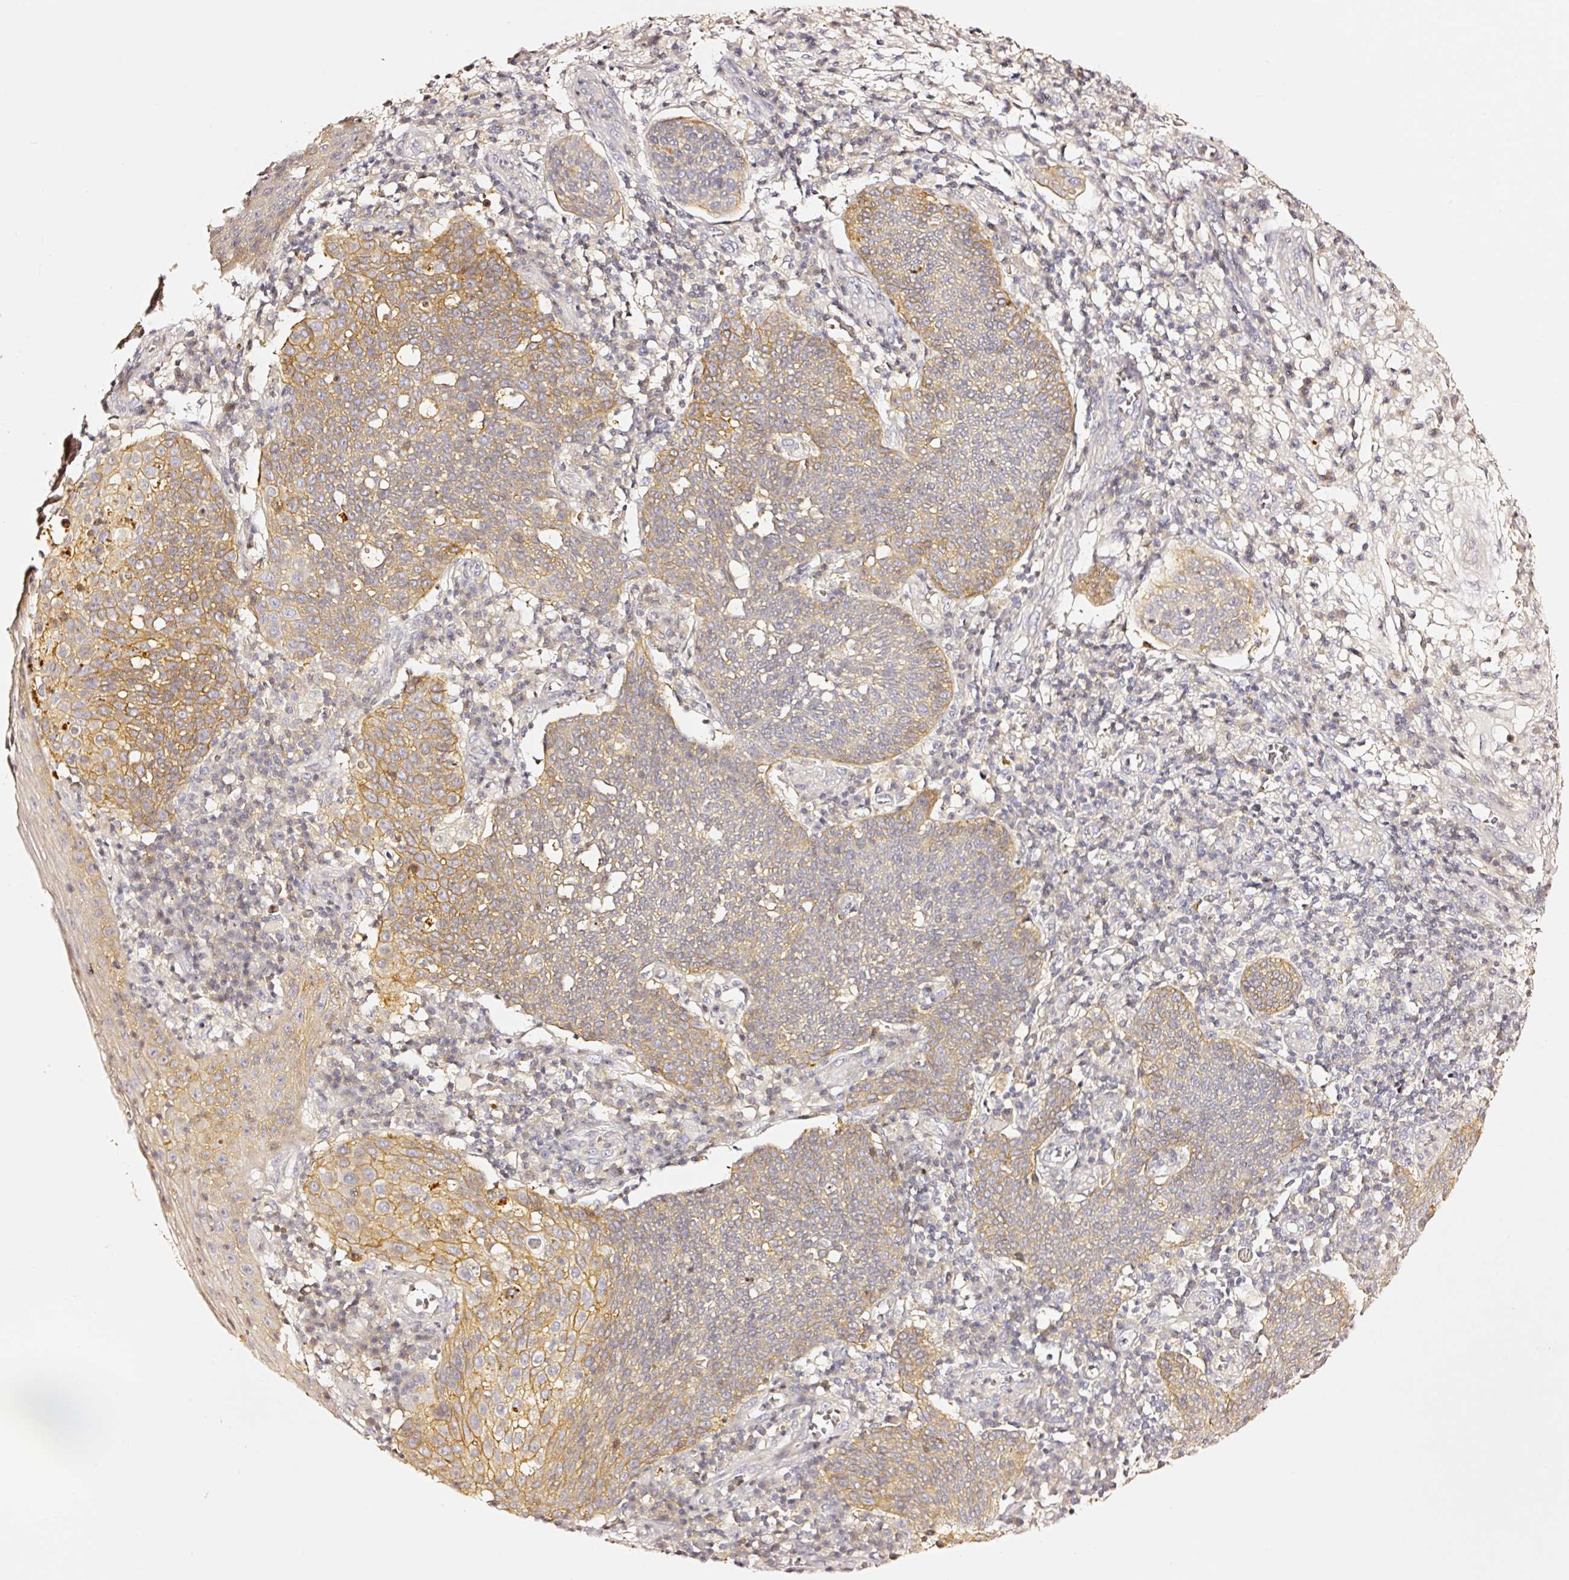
{"staining": {"intensity": "moderate", "quantity": "25%-75%", "location": "cytoplasmic/membranous"}, "tissue": "cervical cancer", "cell_type": "Tumor cells", "image_type": "cancer", "snomed": [{"axis": "morphology", "description": "Squamous cell carcinoma, NOS"}, {"axis": "topography", "description": "Cervix"}], "caption": "Human squamous cell carcinoma (cervical) stained for a protein (brown) shows moderate cytoplasmic/membranous positive positivity in about 25%-75% of tumor cells.", "gene": "CD47", "patient": {"sex": "female", "age": 34}}